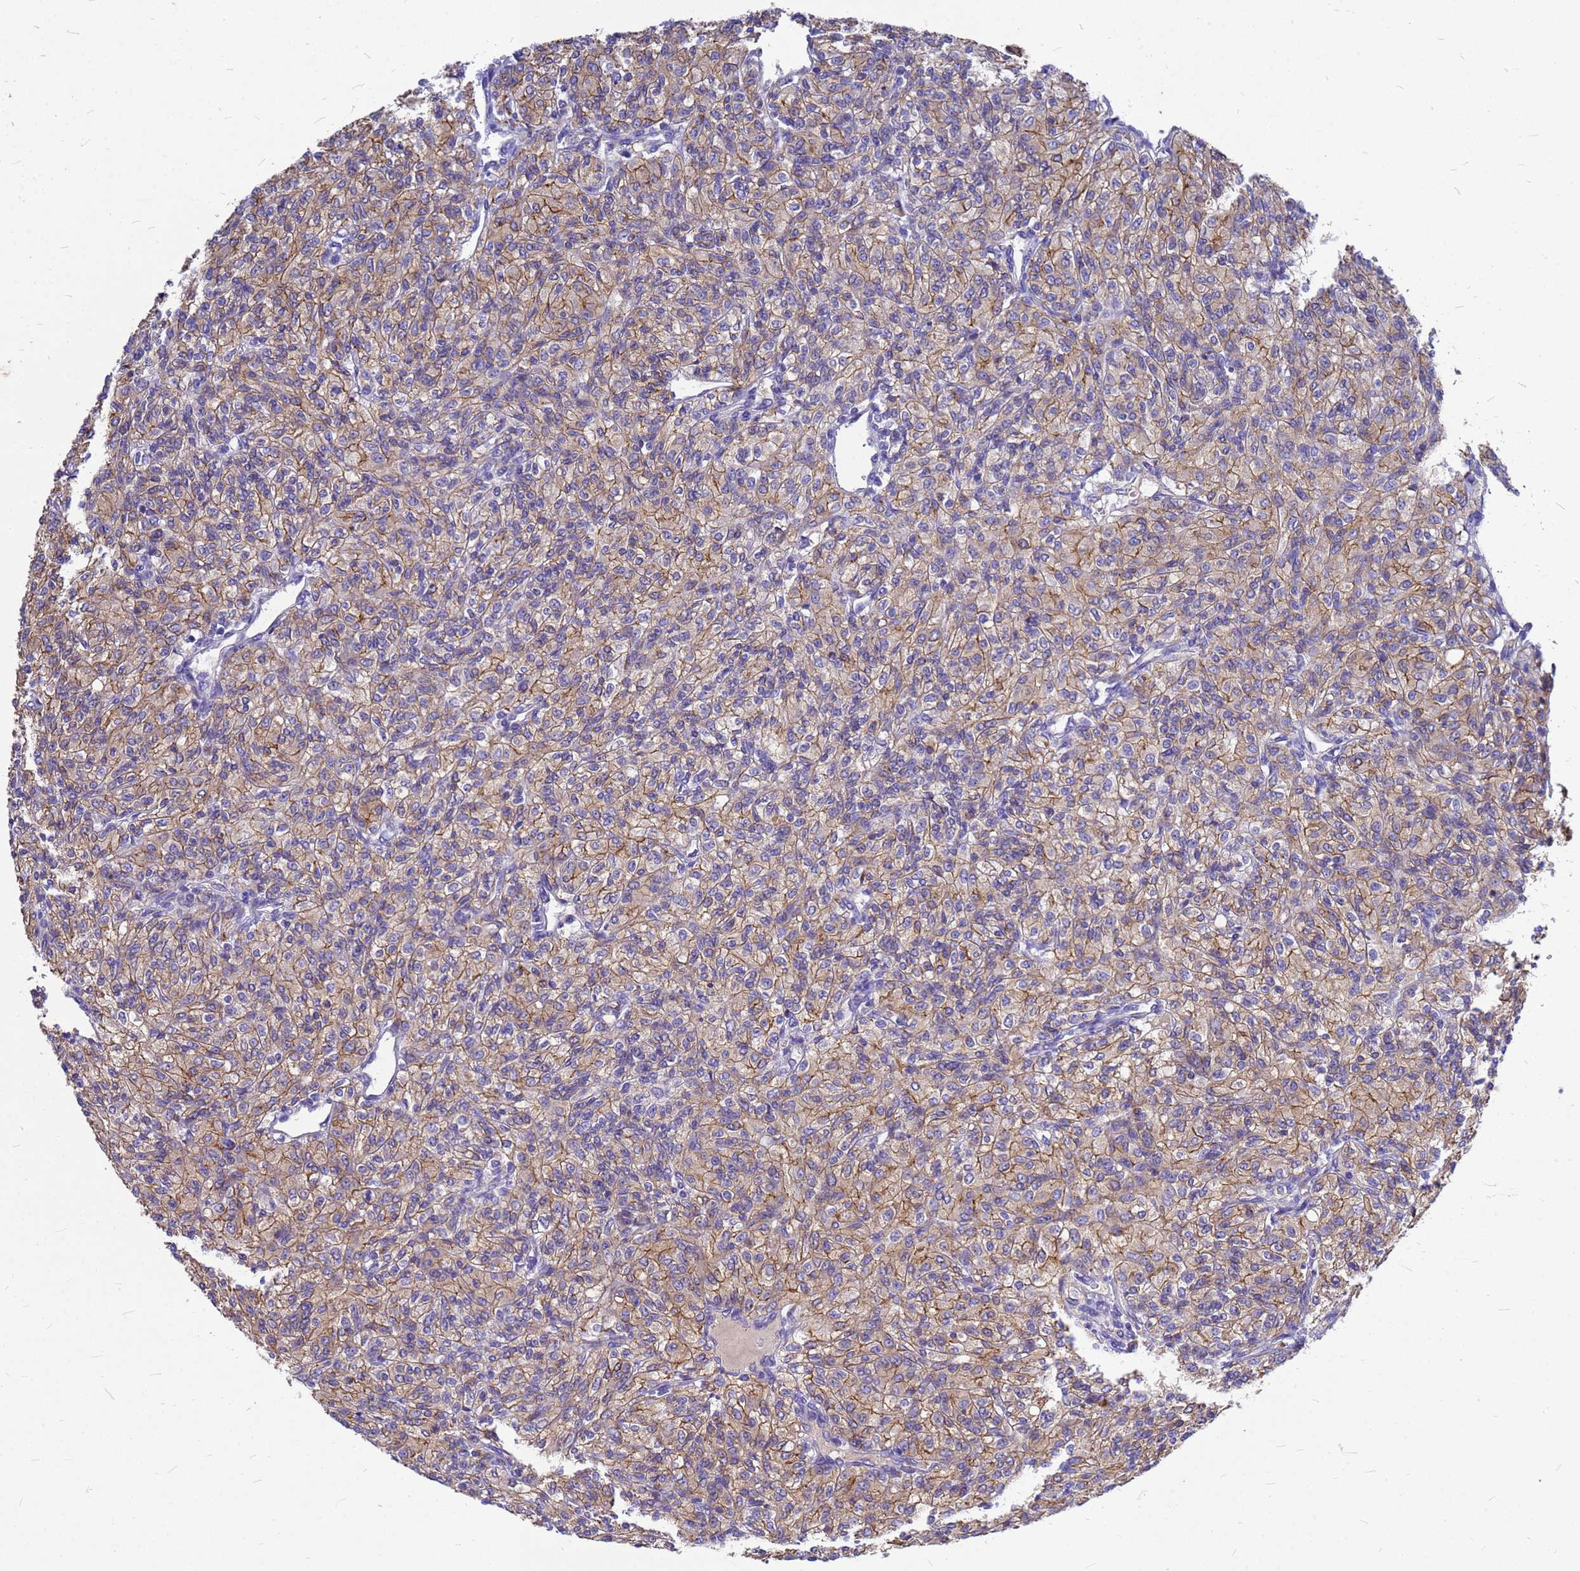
{"staining": {"intensity": "moderate", "quantity": ">75%", "location": "cytoplasmic/membranous"}, "tissue": "renal cancer", "cell_type": "Tumor cells", "image_type": "cancer", "snomed": [{"axis": "morphology", "description": "Adenocarcinoma, NOS"}, {"axis": "topography", "description": "Kidney"}], "caption": "Immunohistochemistry (IHC) photomicrograph of human renal cancer stained for a protein (brown), which demonstrates medium levels of moderate cytoplasmic/membranous staining in approximately >75% of tumor cells.", "gene": "FBXW5", "patient": {"sex": "male", "age": 77}}